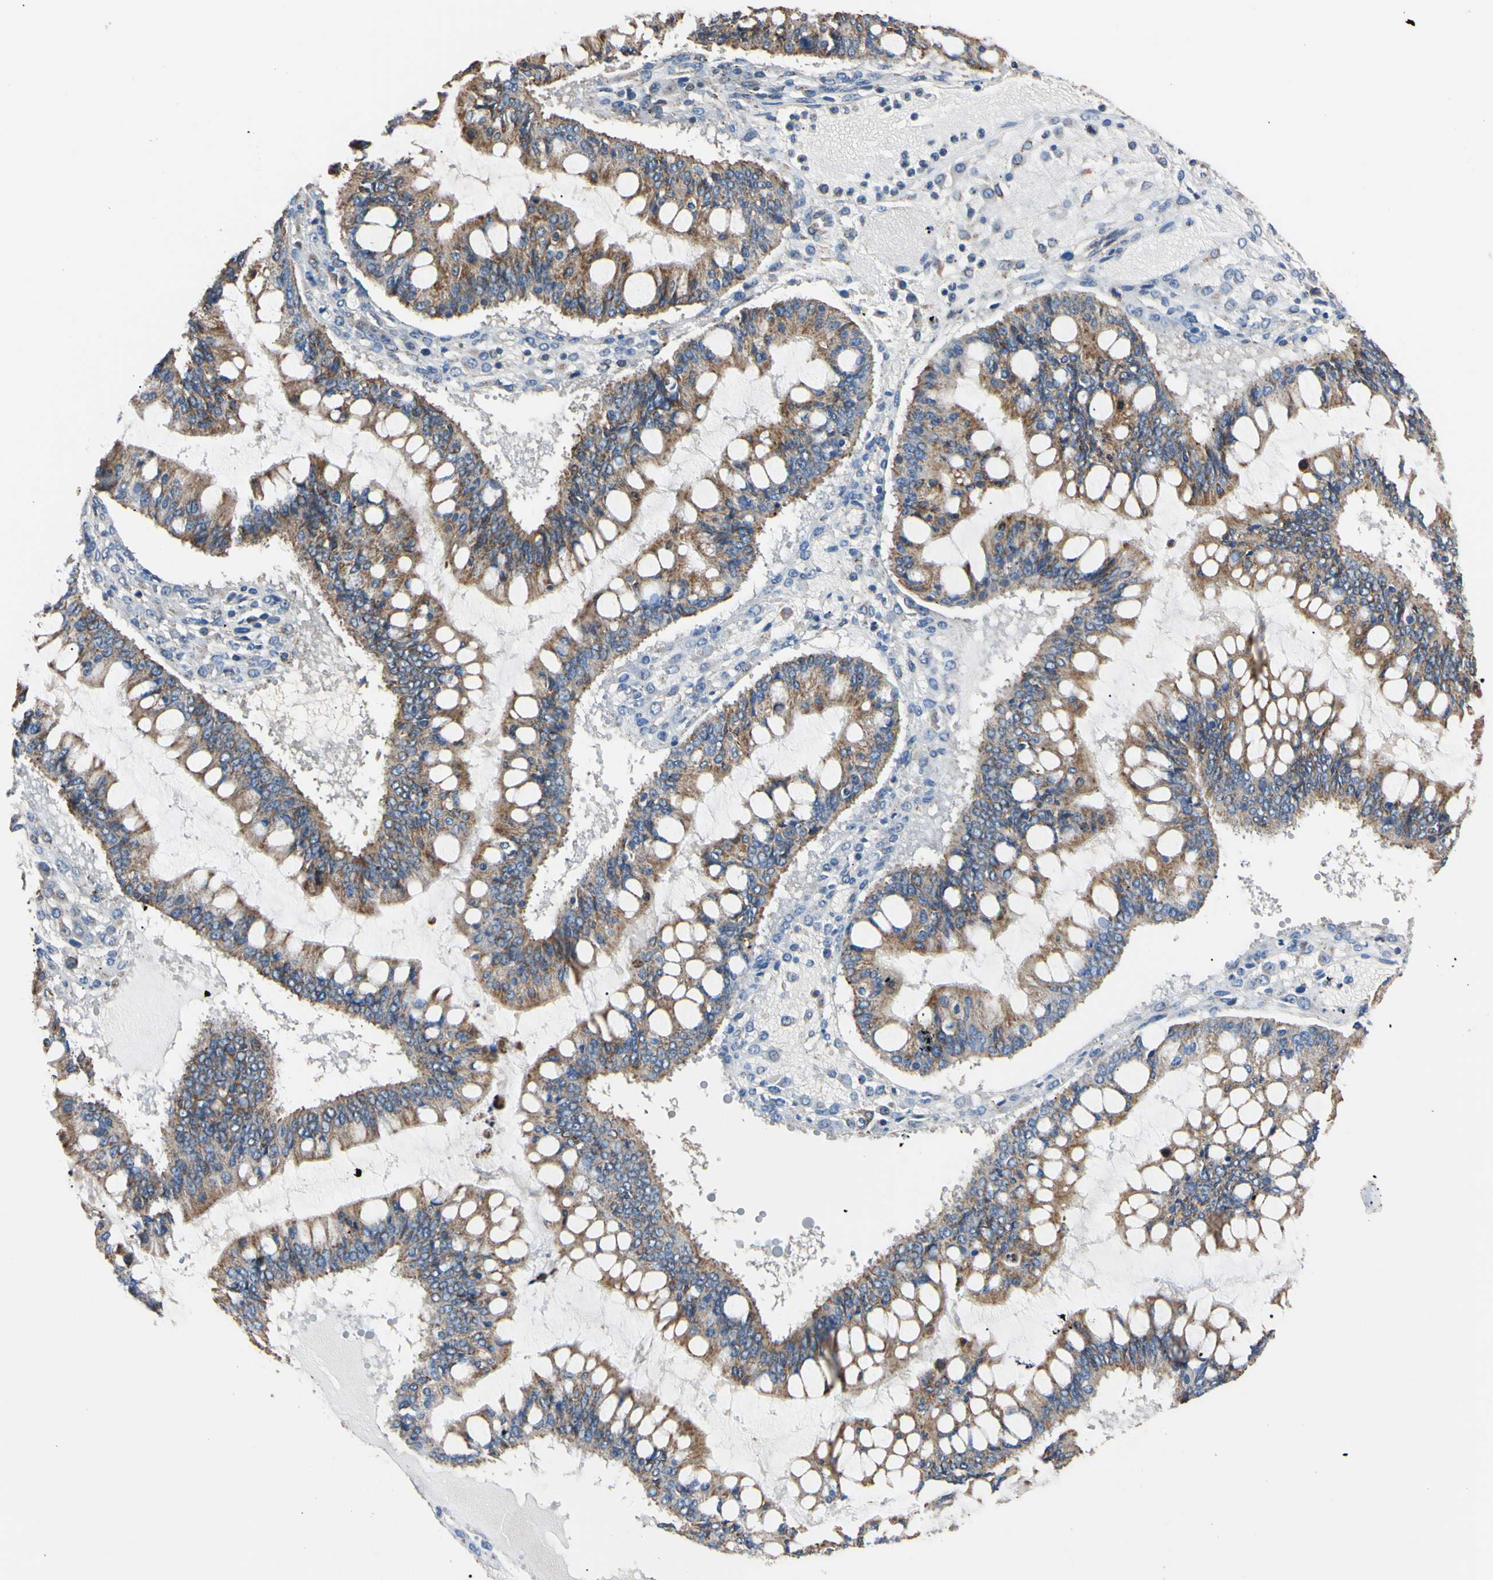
{"staining": {"intensity": "moderate", "quantity": ">75%", "location": "cytoplasmic/membranous"}, "tissue": "ovarian cancer", "cell_type": "Tumor cells", "image_type": "cancer", "snomed": [{"axis": "morphology", "description": "Cystadenocarcinoma, mucinous, NOS"}, {"axis": "topography", "description": "Ovary"}], "caption": "Protein staining of mucinous cystadenocarcinoma (ovarian) tissue shows moderate cytoplasmic/membranous staining in approximately >75% of tumor cells.", "gene": "CLPP", "patient": {"sex": "female", "age": 73}}